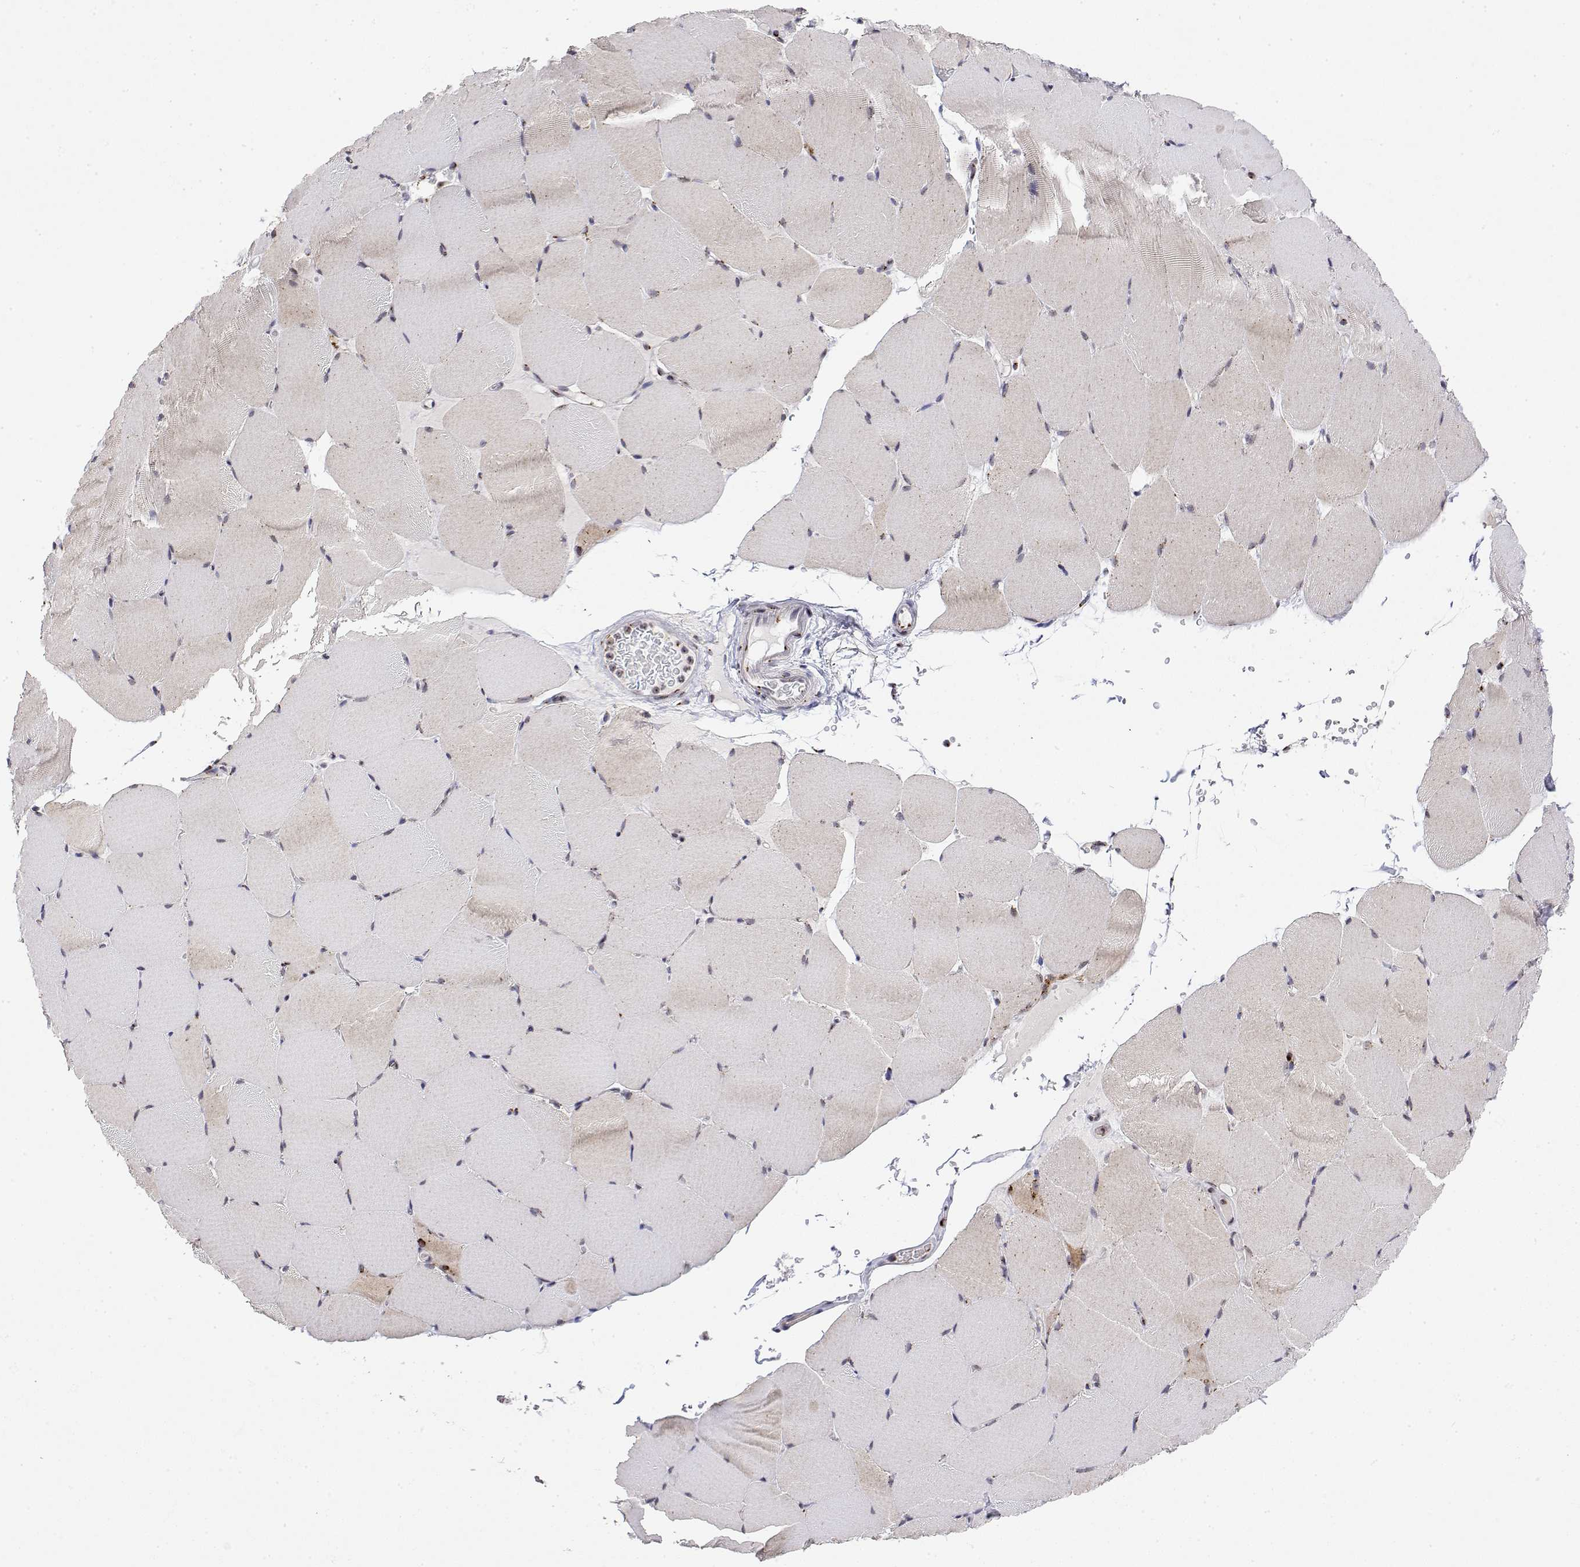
{"staining": {"intensity": "weak", "quantity": "25%-75%", "location": "cytoplasmic/membranous"}, "tissue": "skeletal muscle", "cell_type": "Myocytes", "image_type": "normal", "snomed": [{"axis": "morphology", "description": "Normal tissue, NOS"}, {"axis": "topography", "description": "Skeletal muscle"}], "caption": "DAB (3,3'-diaminobenzidine) immunohistochemical staining of benign human skeletal muscle exhibits weak cytoplasmic/membranous protein staining in approximately 25%-75% of myocytes.", "gene": "YIPF3", "patient": {"sex": "female", "age": 37}}